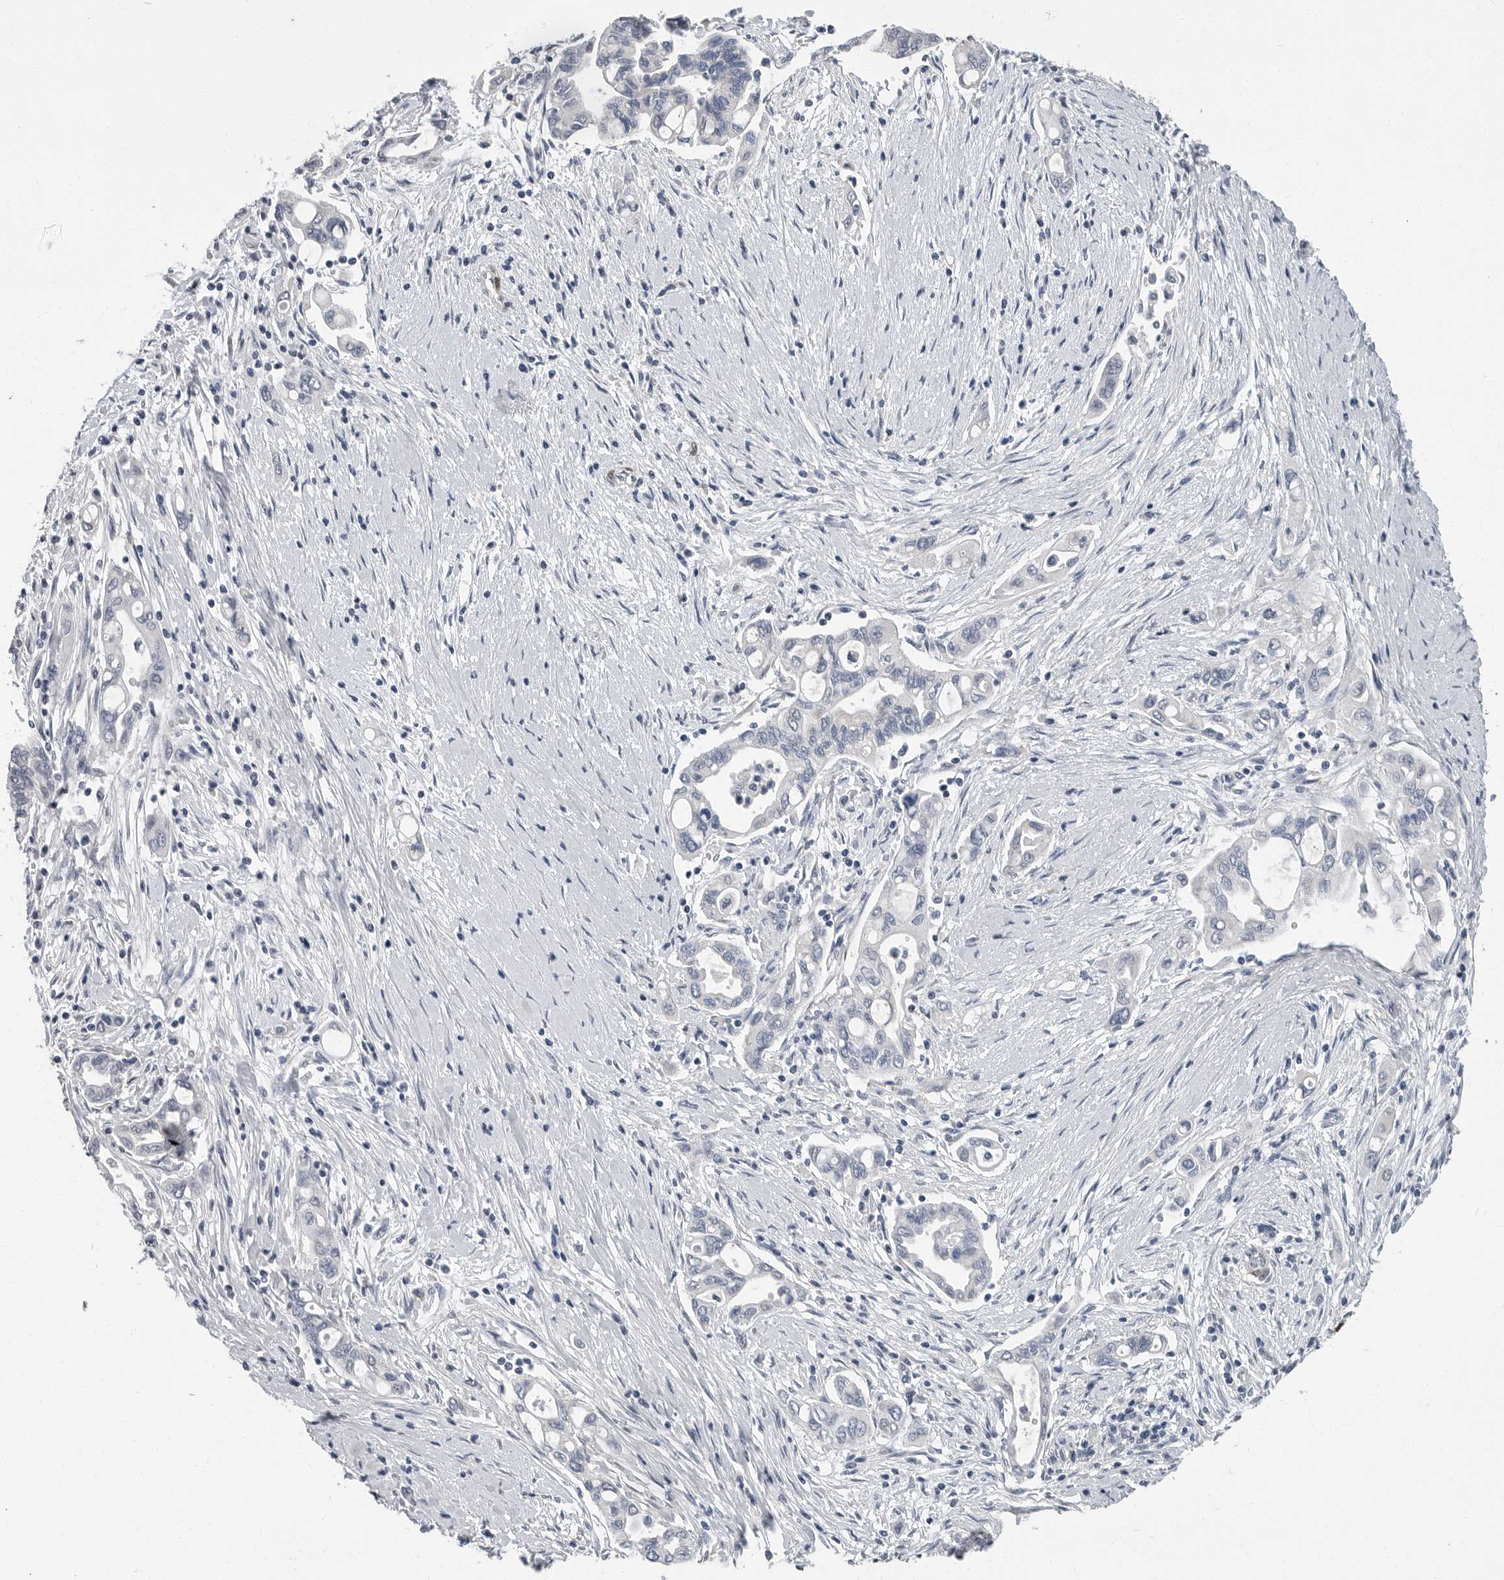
{"staining": {"intensity": "negative", "quantity": "none", "location": "none"}, "tissue": "pancreatic cancer", "cell_type": "Tumor cells", "image_type": "cancer", "snomed": [{"axis": "morphology", "description": "Adenocarcinoma, NOS"}, {"axis": "topography", "description": "Pancreas"}], "caption": "Human pancreatic adenocarcinoma stained for a protein using immunohistochemistry (IHC) displays no positivity in tumor cells.", "gene": "PLN", "patient": {"sex": "female", "age": 57}}